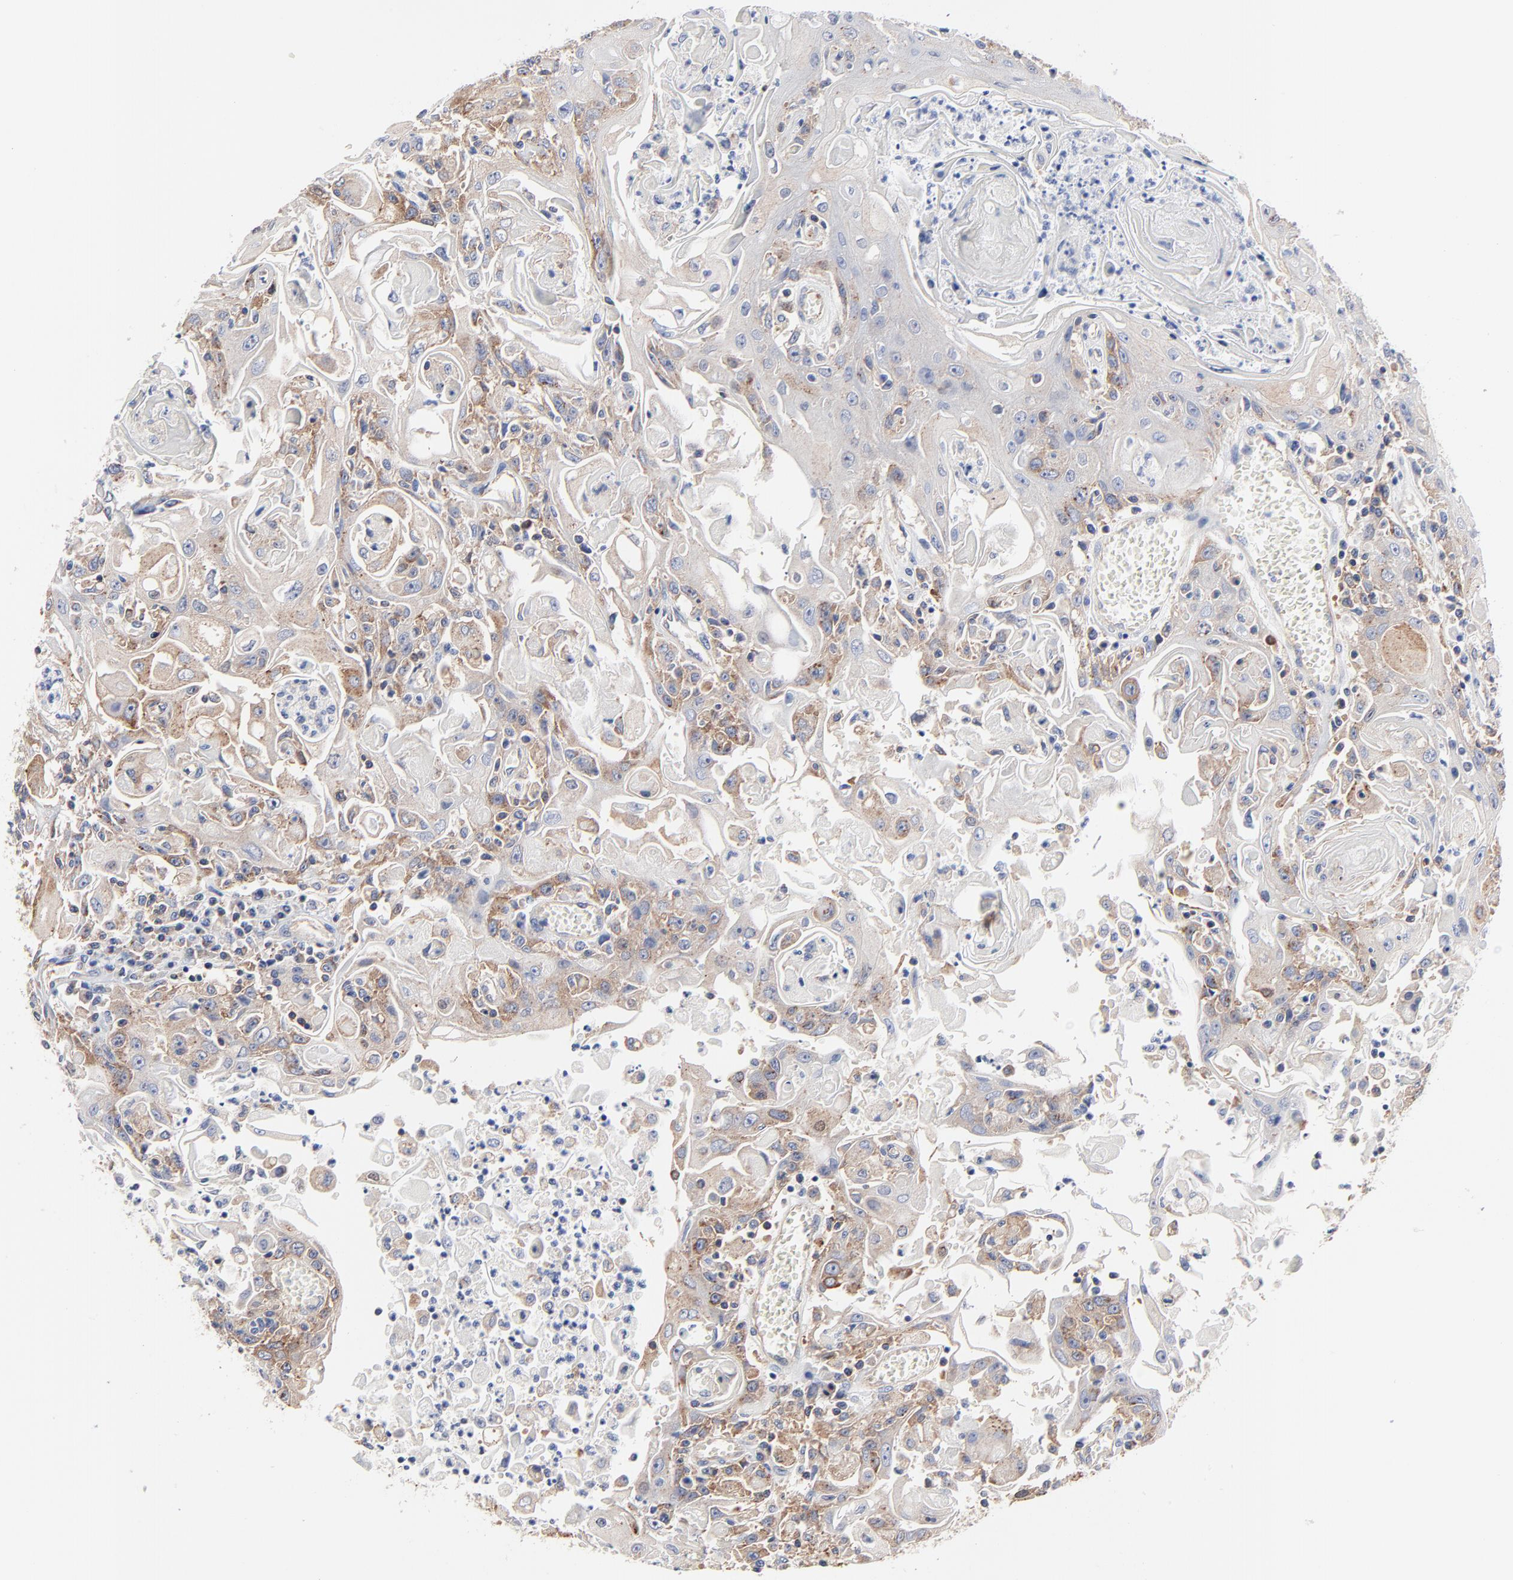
{"staining": {"intensity": "moderate", "quantity": "25%-75%", "location": "cytoplasmic/membranous"}, "tissue": "head and neck cancer", "cell_type": "Tumor cells", "image_type": "cancer", "snomed": [{"axis": "morphology", "description": "Squamous cell carcinoma, NOS"}, {"axis": "topography", "description": "Oral tissue"}, {"axis": "topography", "description": "Head-Neck"}], "caption": "The histopathology image displays immunohistochemical staining of squamous cell carcinoma (head and neck). There is moderate cytoplasmic/membranous positivity is present in about 25%-75% of tumor cells.", "gene": "CD2AP", "patient": {"sex": "female", "age": 76}}